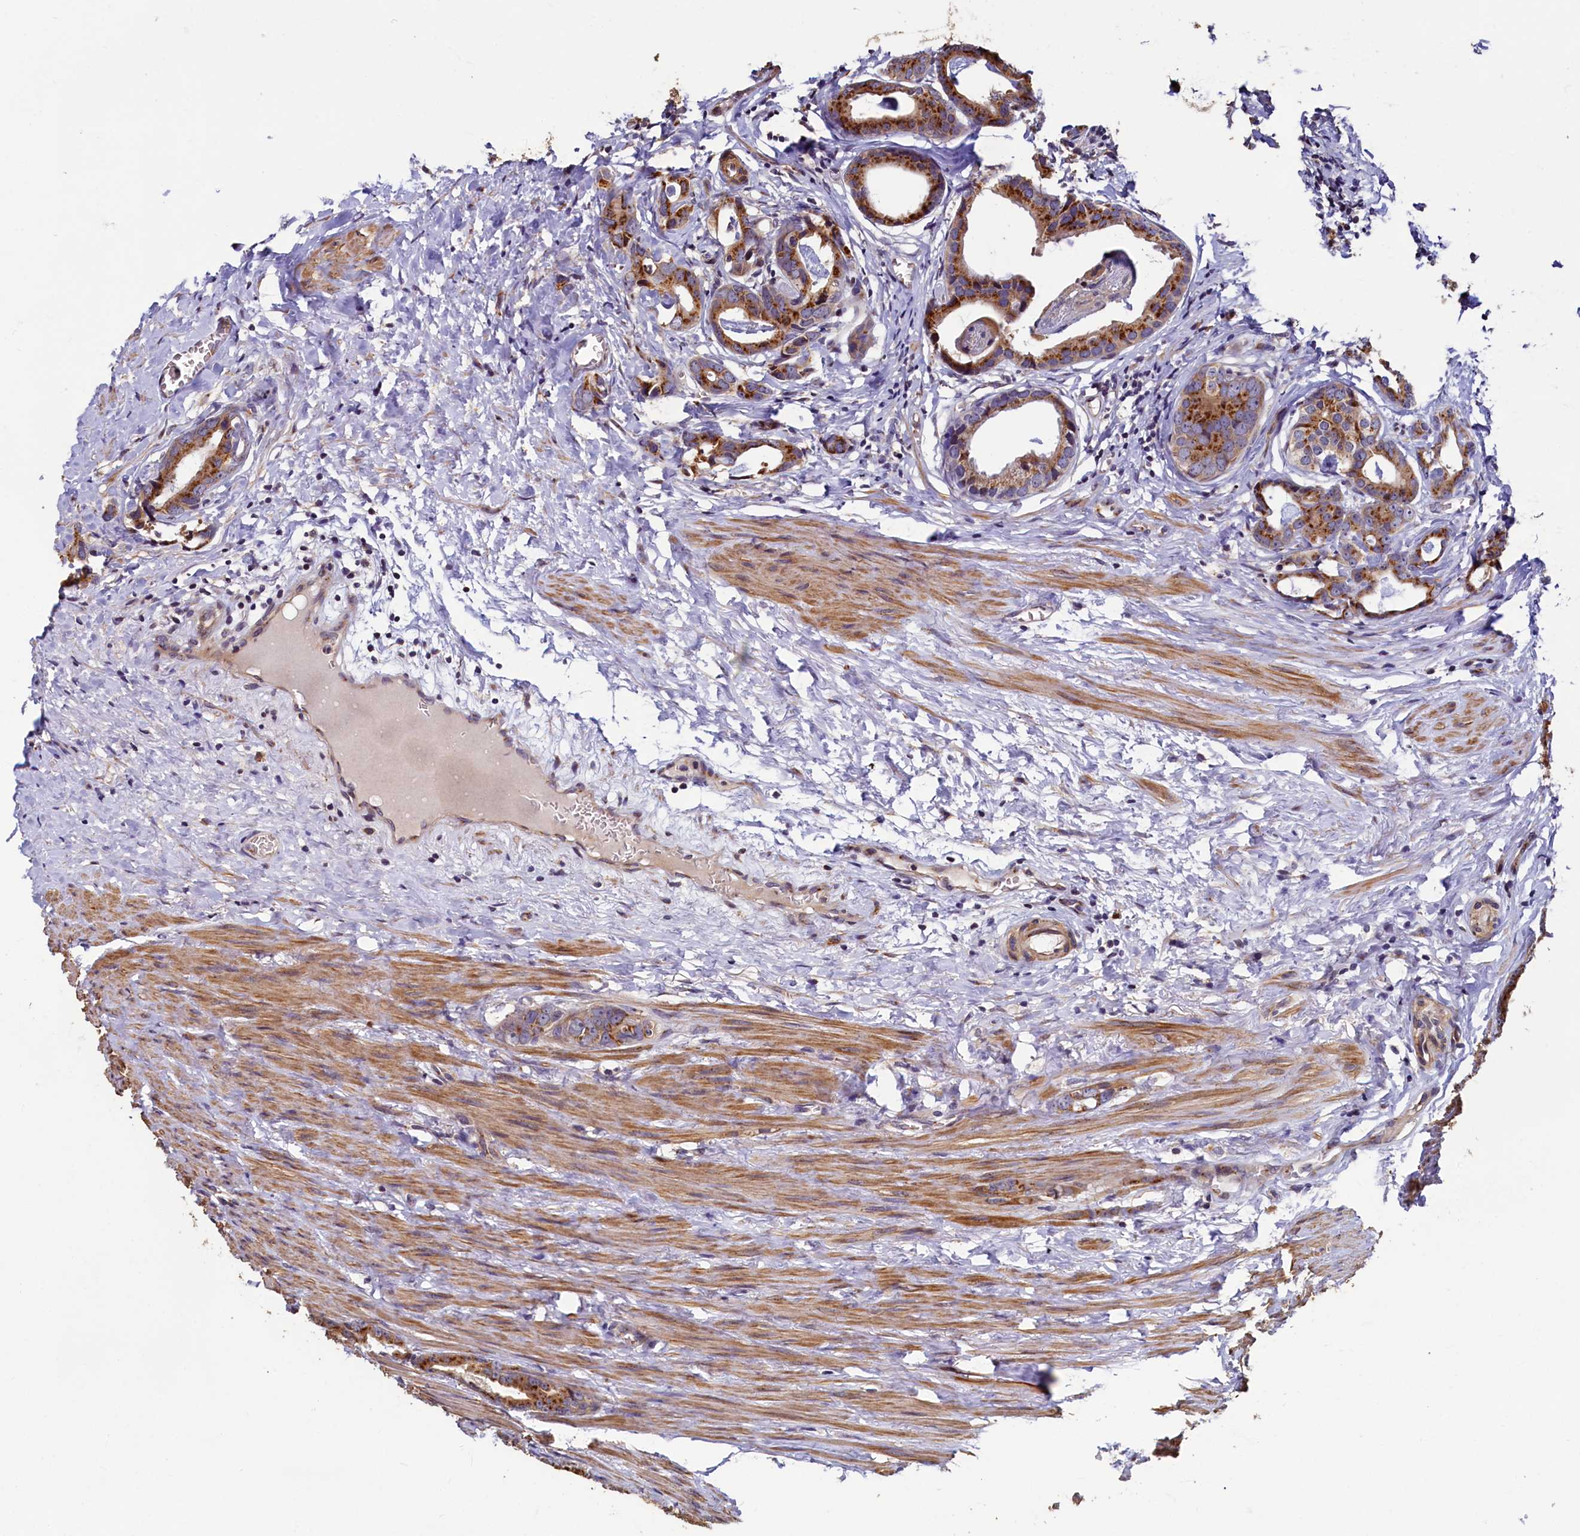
{"staining": {"intensity": "strong", "quantity": ">75%", "location": "cytoplasmic/membranous"}, "tissue": "prostate cancer", "cell_type": "Tumor cells", "image_type": "cancer", "snomed": [{"axis": "morphology", "description": "Adenocarcinoma, Low grade"}, {"axis": "topography", "description": "Prostate"}], "caption": "Low-grade adenocarcinoma (prostate) stained for a protein (brown) shows strong cytoplasmic/membranous positive staining in about >75% of tumor cells.", "gene": "TMEM181", "patient": {"sex": "male", "age": 71}}